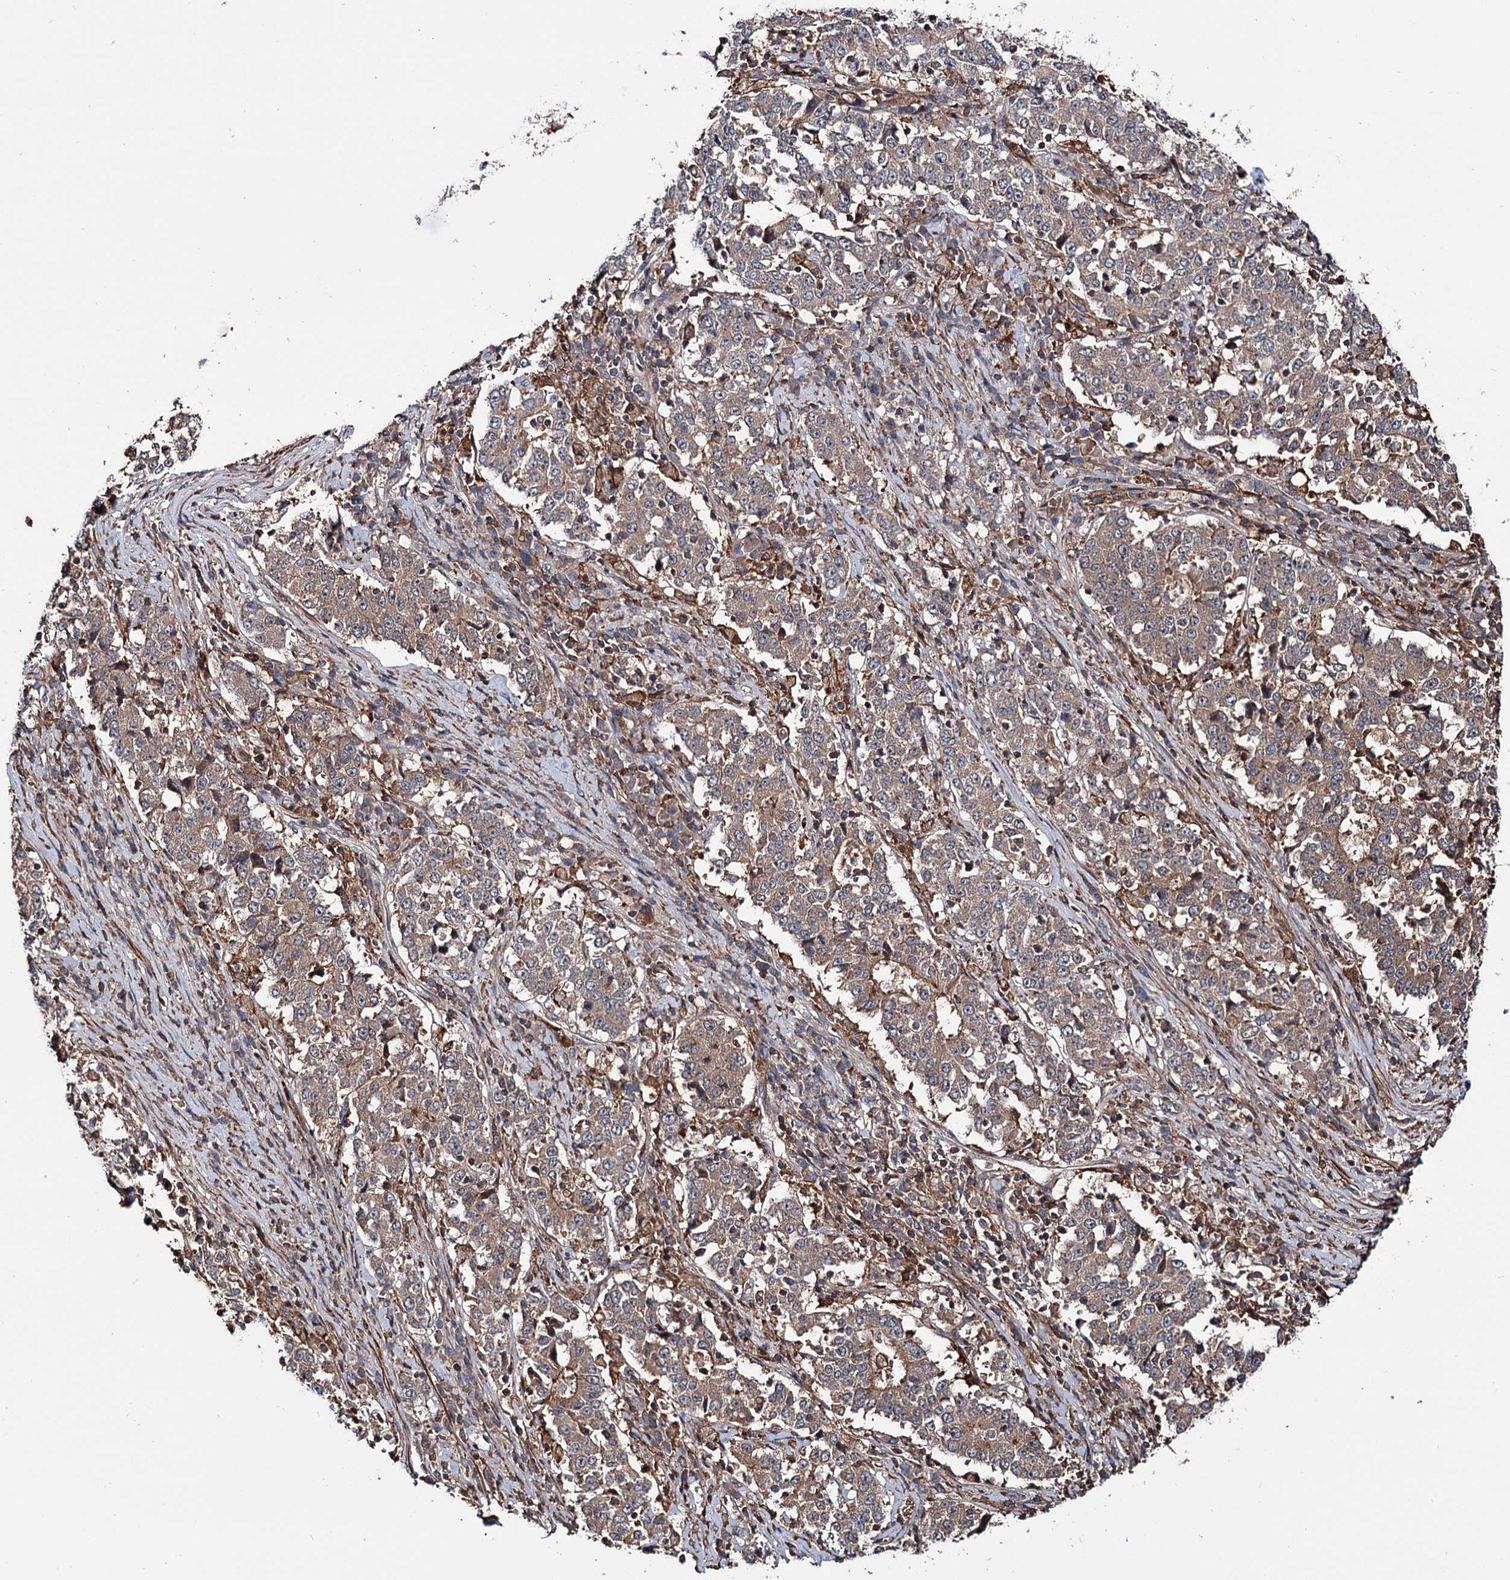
{"staining": {"intensity": "moderate", "quantity": ">75%", "location": "cytoplasmic/membranous"}, "tissue": "stomach cancer", "cell_type": "Tumor cells", "image_type": "cancer", "snomed": [{"axis": "morphology", "description": "Adenocarcinoma, NOS"}, {"axis": "topography", "description": "Stomach"}], "caption": "Adenocarcinoma (stomach) tissue demonstrates moderate cytoplasmic/membranous staining in approximately >75% of tumor cells, visualized by immunohistochemistry.", "gene": "GRIP1", "patient": {"sex": "male", "age": 59}}